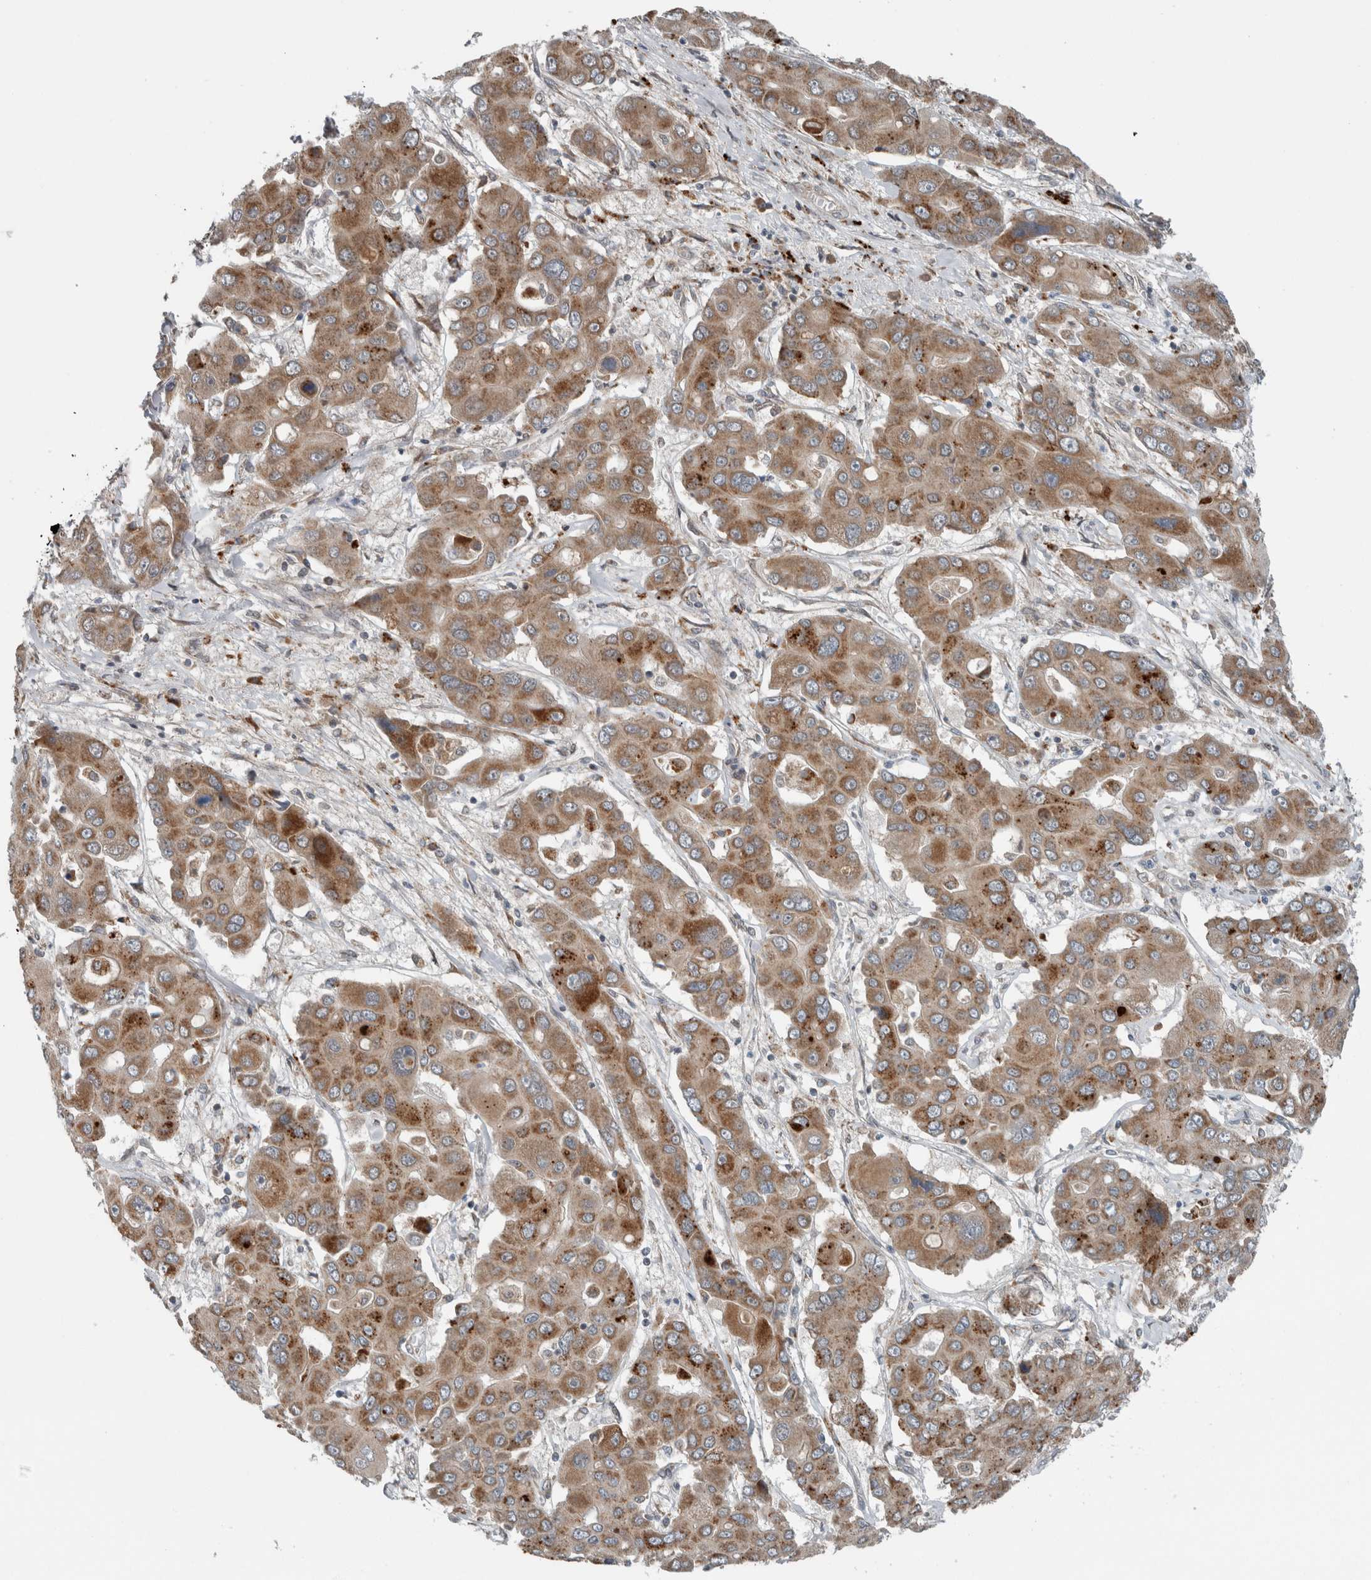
{"staining": {"intensity": "strong", "quantity": ">75%", "location": "cytoplasmic/membranous"}, "tissue": "liver cancer", "cell_type": "Tumor cells", "image_type": "cancer", "snomed": [{"axis": "morphology", "description": "Cholangiocarcinoma"}, {"axis": "topography", "description": "Liver"}], "caption": "A high-resolution photomicrograph shows immunohistochemistry staining of liver cancer, which displays strong cytoplasmic/membranous expression in about >75% of tumor cells.", "gene": "GBA2", "patient": {"sex": "male", "age": 67}}